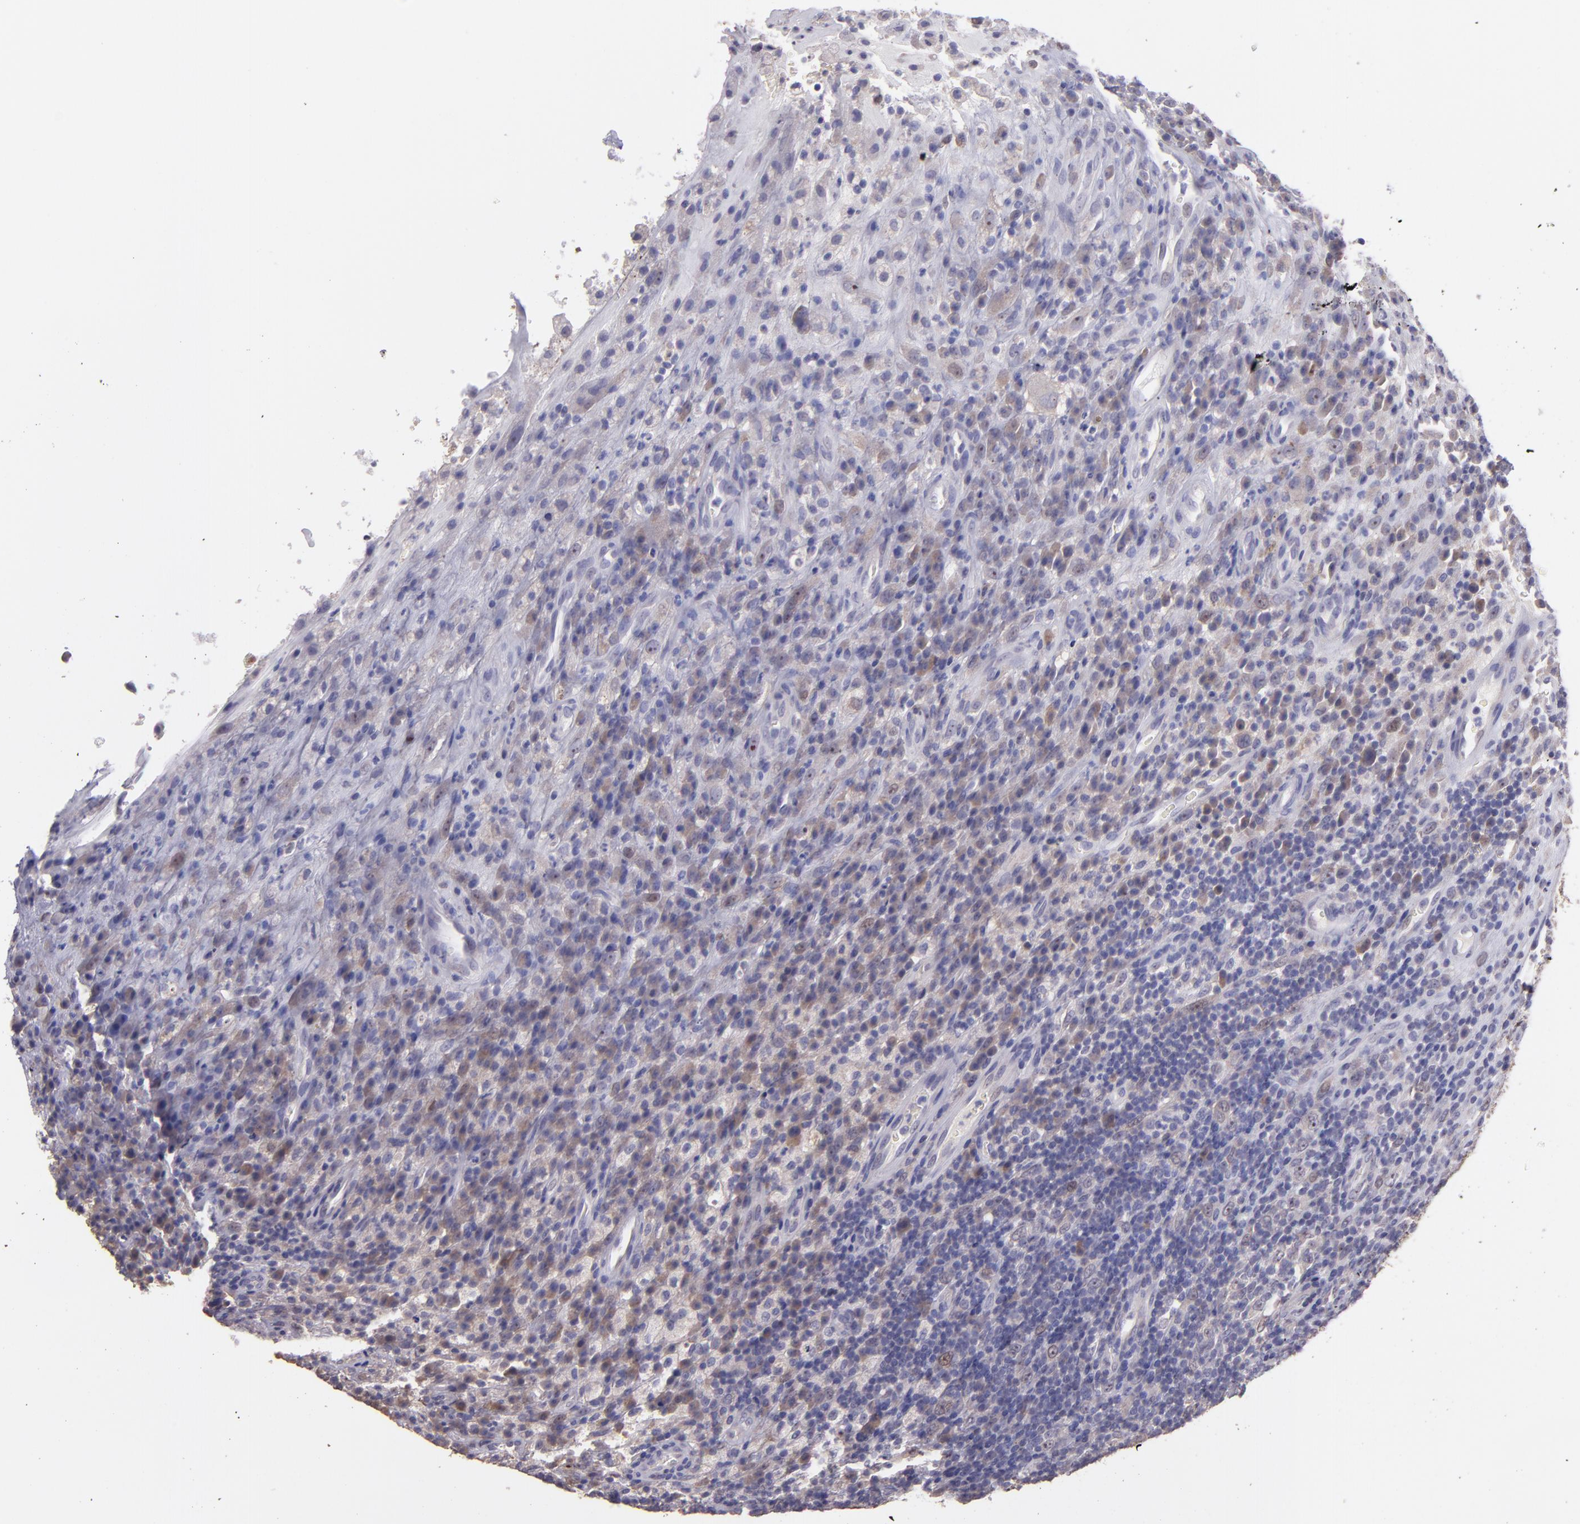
{"staining": {"intensity": "strong", "quantity": ">75%", "location": "cytoplasmic/membranous"}, "tissue": "testis cancer", "cell_type": "Tumor cells", "image_type": "cancer", "snomed": [{"axis": "morphology", "description": "Necrosis, NOS"}, {"axis": "morphology", "description": "Carcinoma, Embryonal, NOS"}, {"axis": "topography", "description": "Testis"}], "caption": "Brown immunohistochemical staining in human testis cancer (embryonal carcinoma) displays strong cytoplasmic/membranous positivity in about >75% of tumor cells.", "gene": "PAPPA", "patient": {"sex": "male", "age": 19}}